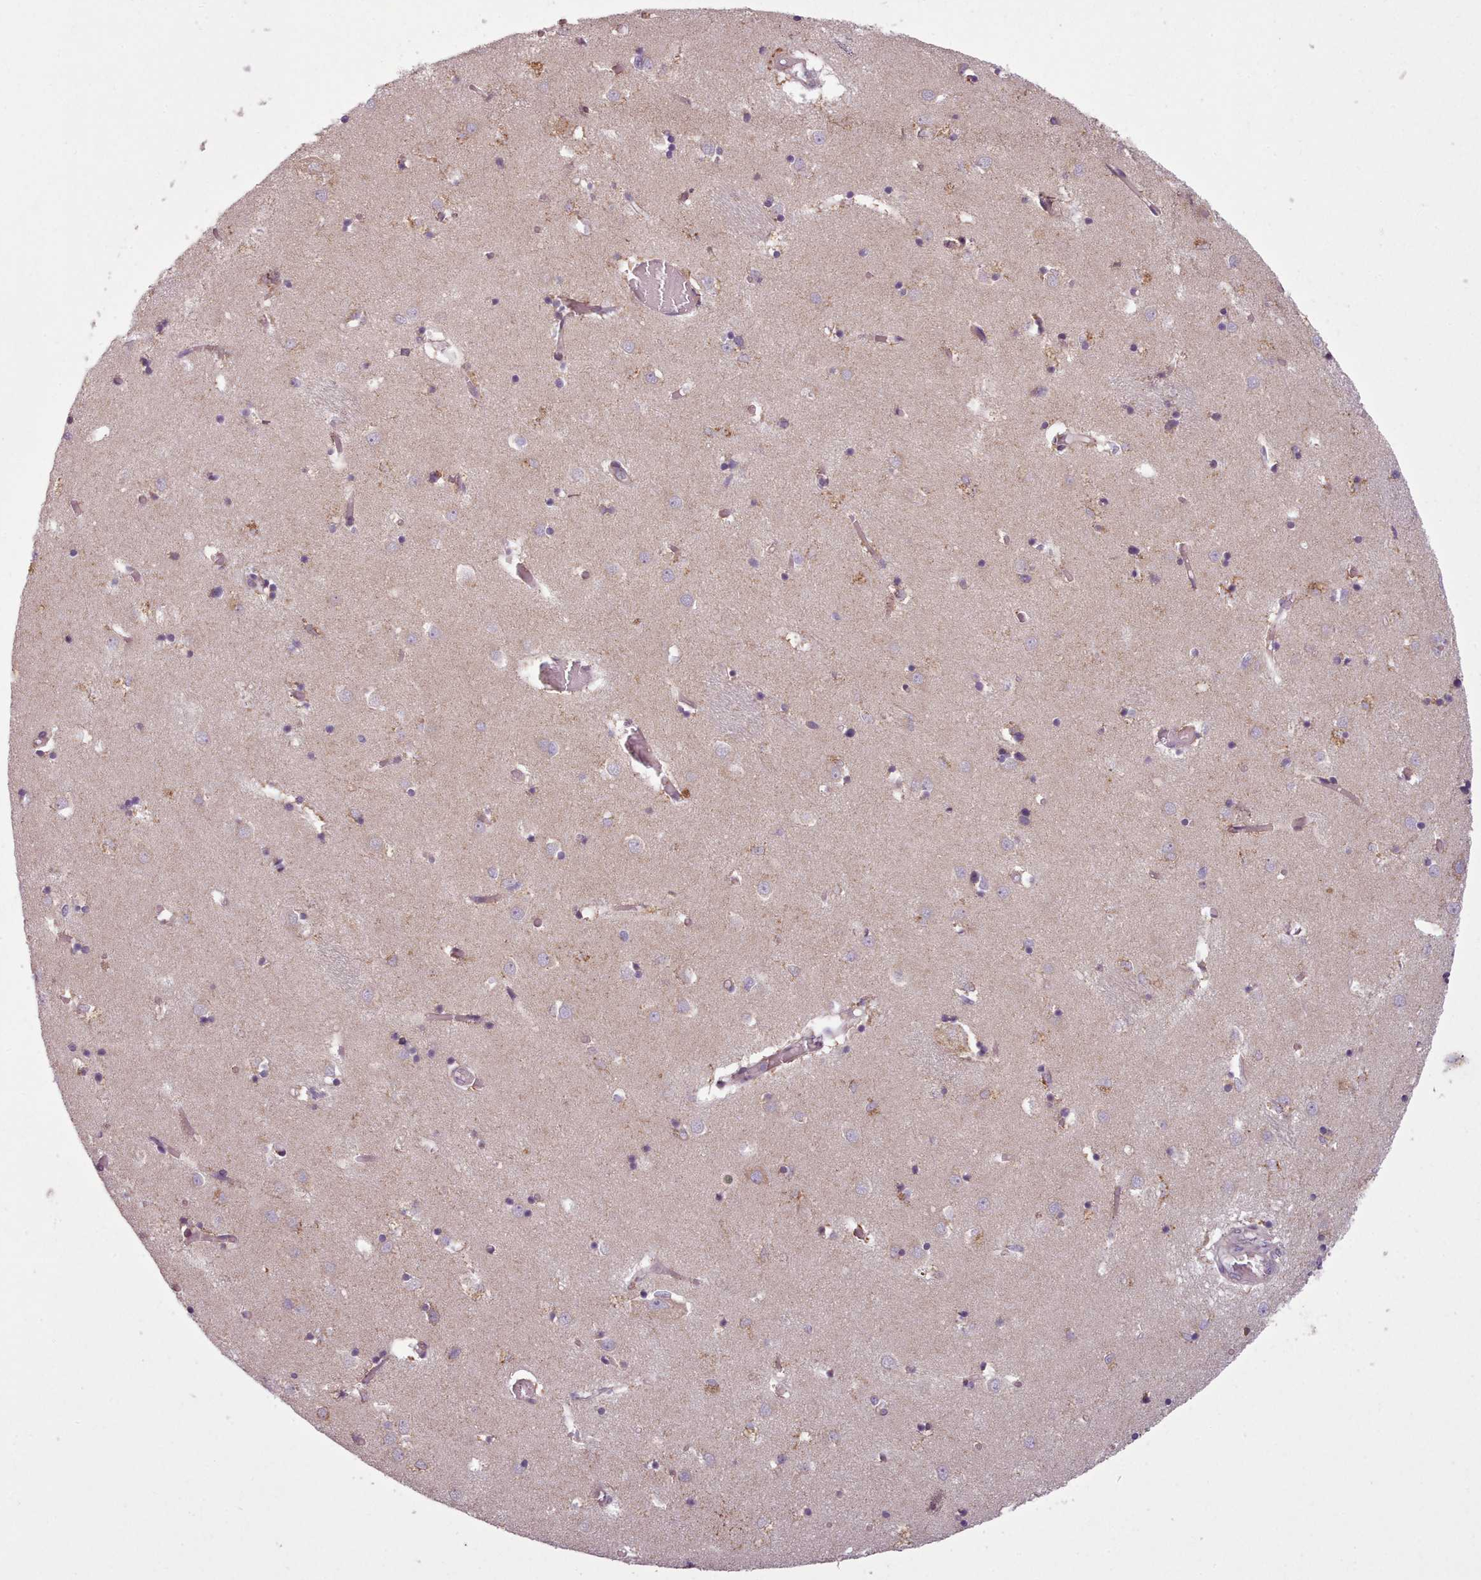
{"staining": {"intensity": "moderate", "quantity": "25%-75%", "location": "cytoplasmic/membranous"}, "tissue": "caudate", "cell_type": "Glial cells", "image_type": "normal", "snomed": [{"axis": "morphology", "description": "Normal tissue, NOS"}, {"axis": "topography", "description": "Lateral ventricle wall"}], "caption": "Caudate stained with a brown dye reveals moderate cytoplasmic/membranous positive positivity in about 25%-75% of glial cells.", "gene": "LAPTM5", "patient": {"sex": "male", "age": 70}}